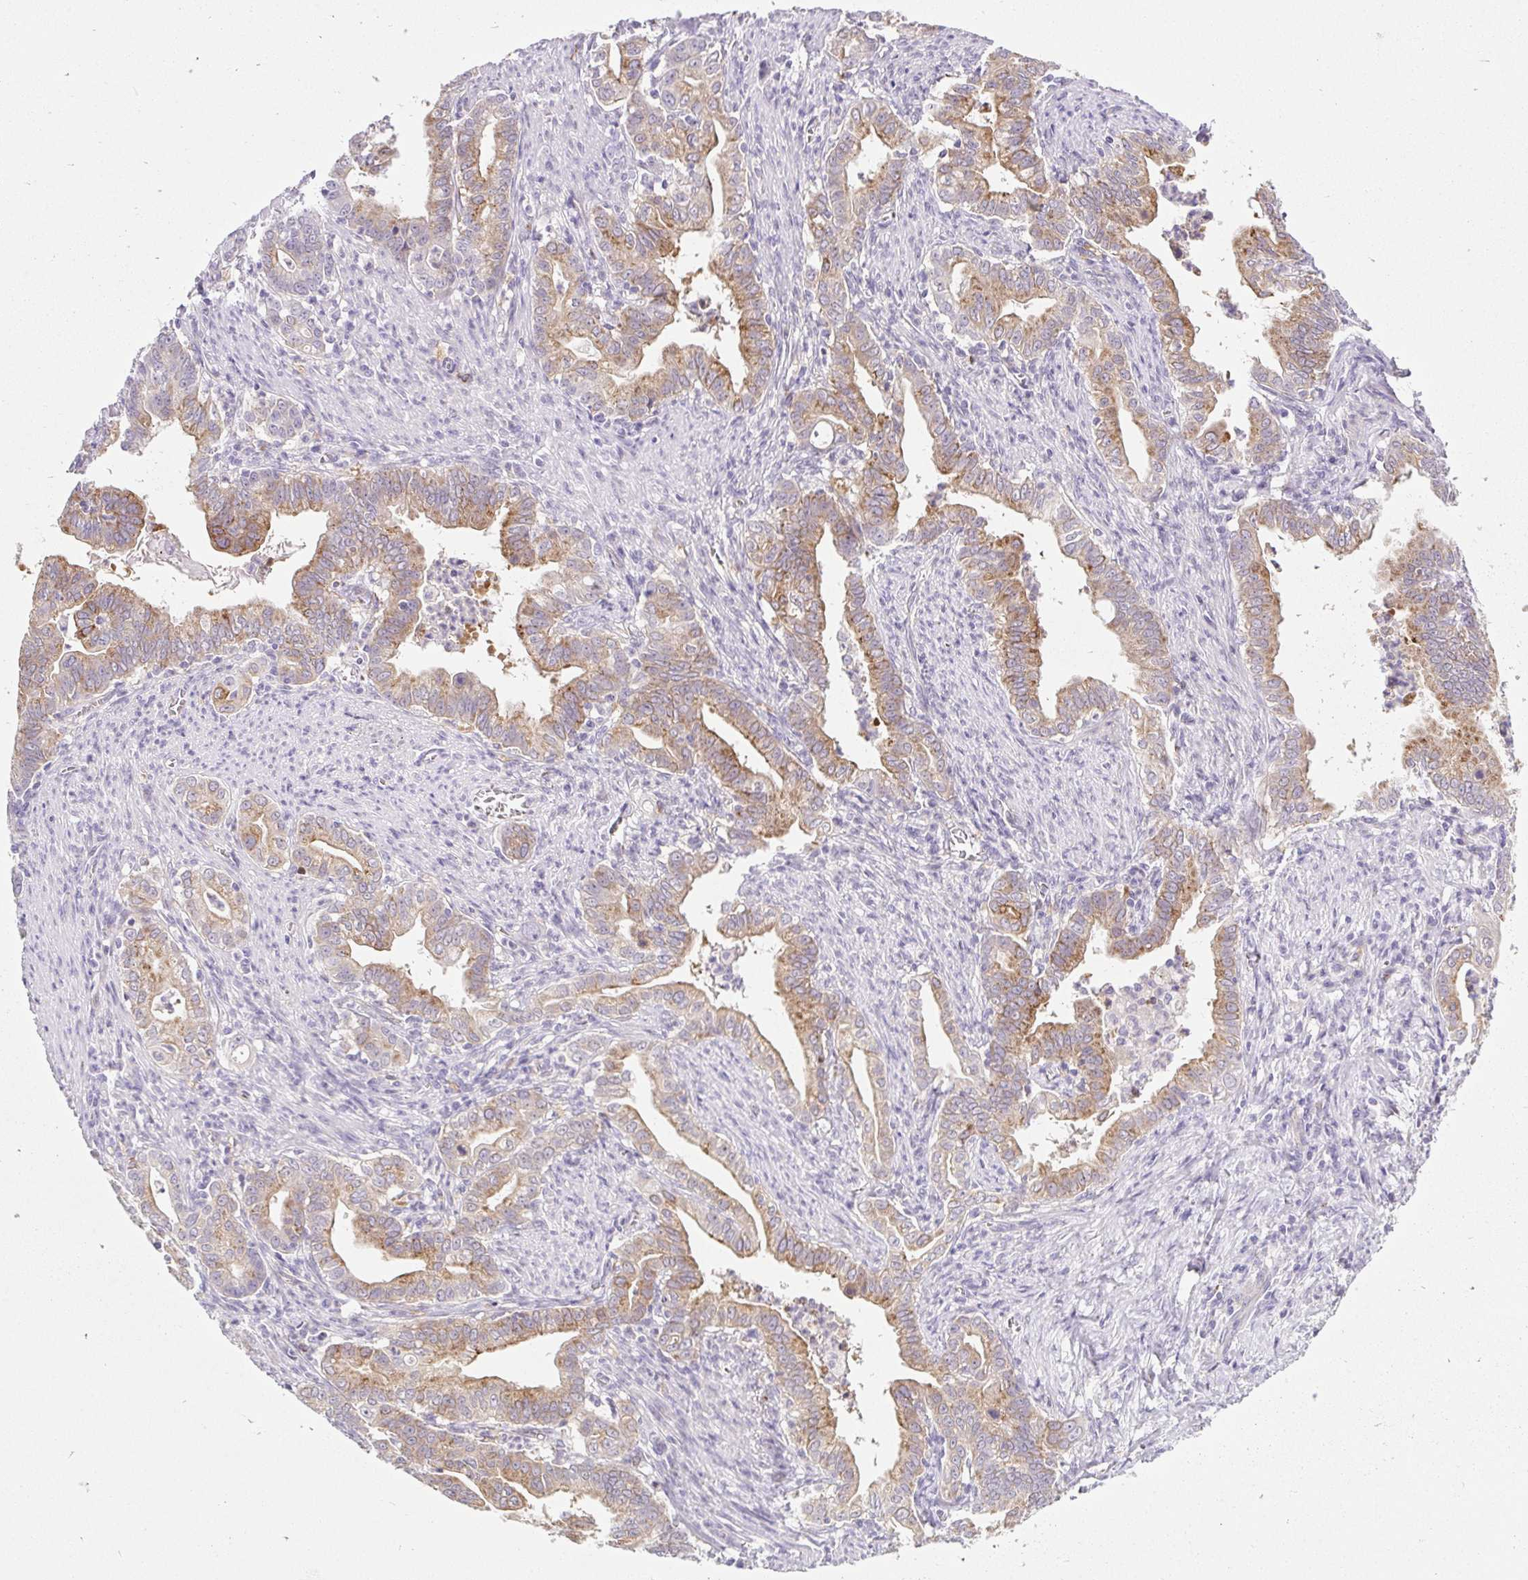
{"staining": {"intensity": "moderate", "quantity": "25%-75%", "location": "cytoplasmic/membranous"}, "tissue": "stomach cancer", "cell_type": "Tumor cells", "image_type": "cancer", "snomed": [{"axis": "morphology", "description": "Adenocarcinoma, NOS"}, {"axis": "topography", "description": "Stomach, upper"}], "caption": "Tumor cells demonstrate medium levels of moderate cytoplasmic/membranous positivity in approximately 25%-75% of cells in stomach adenocarcinoma.", "gene": "BCAS1", "patient": {"sex": "female", "age": 79}}